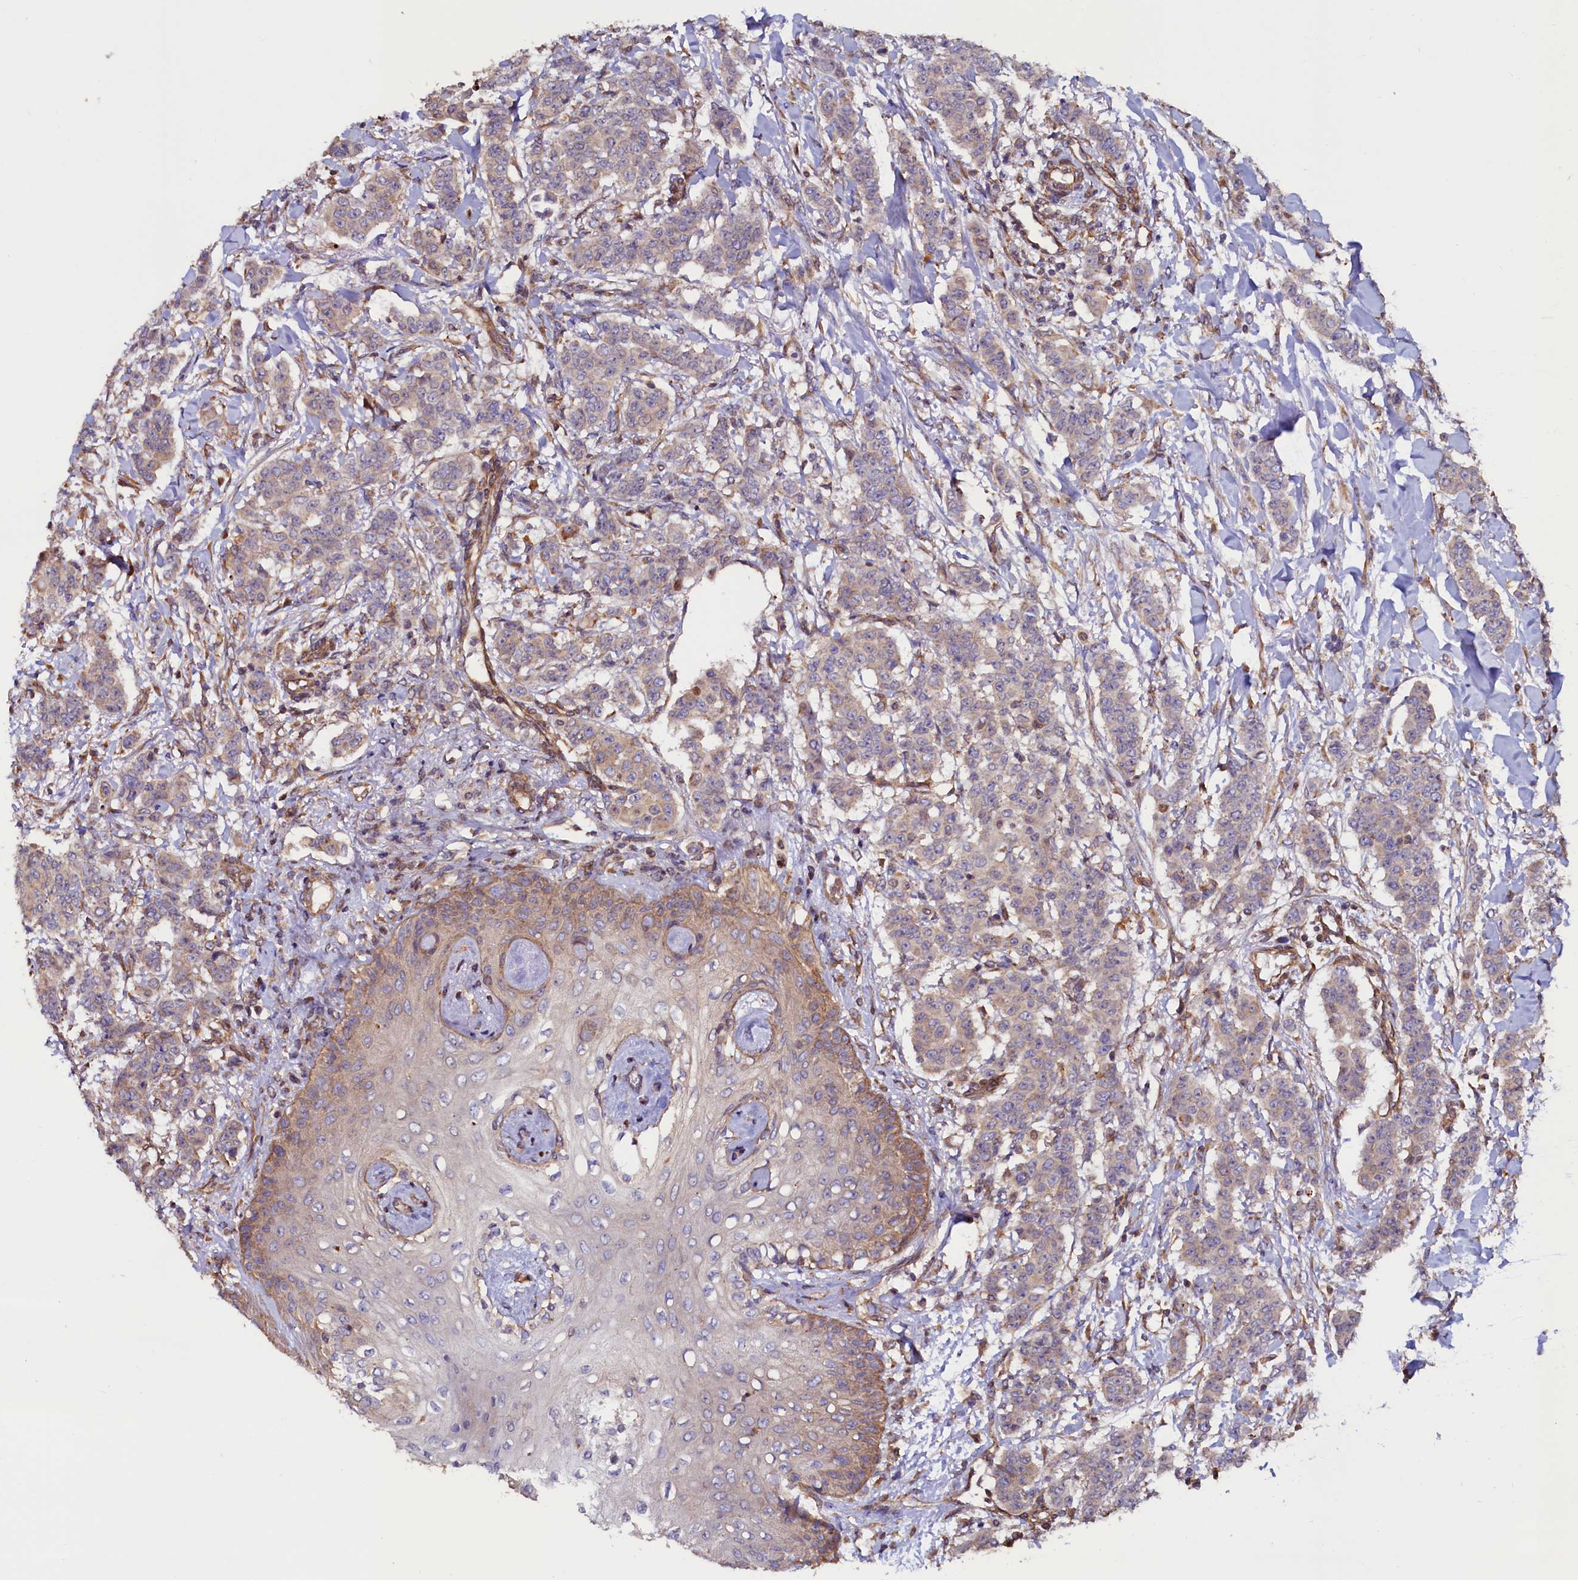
{"staining": {"intensity": "negative", "quantity": "none", "location": "none"}, "tissue": "breast cancer", "cell_type": "Tumor cells", "image_type": "cancer", "snomed": [{"axis": "morphology", "description": "Duct carcinoma"}, {"axis": "topography", "description": "Breast"}], "caption": "Immunohistochemistry (IHC) image of human breast cancer (infiltrating ductal carcinoma) stained for a protein (brown), which exhibits no expression in tumor cells.", "gene": "ATXN2L", "patient": {"sex": "female", "age": 40}}